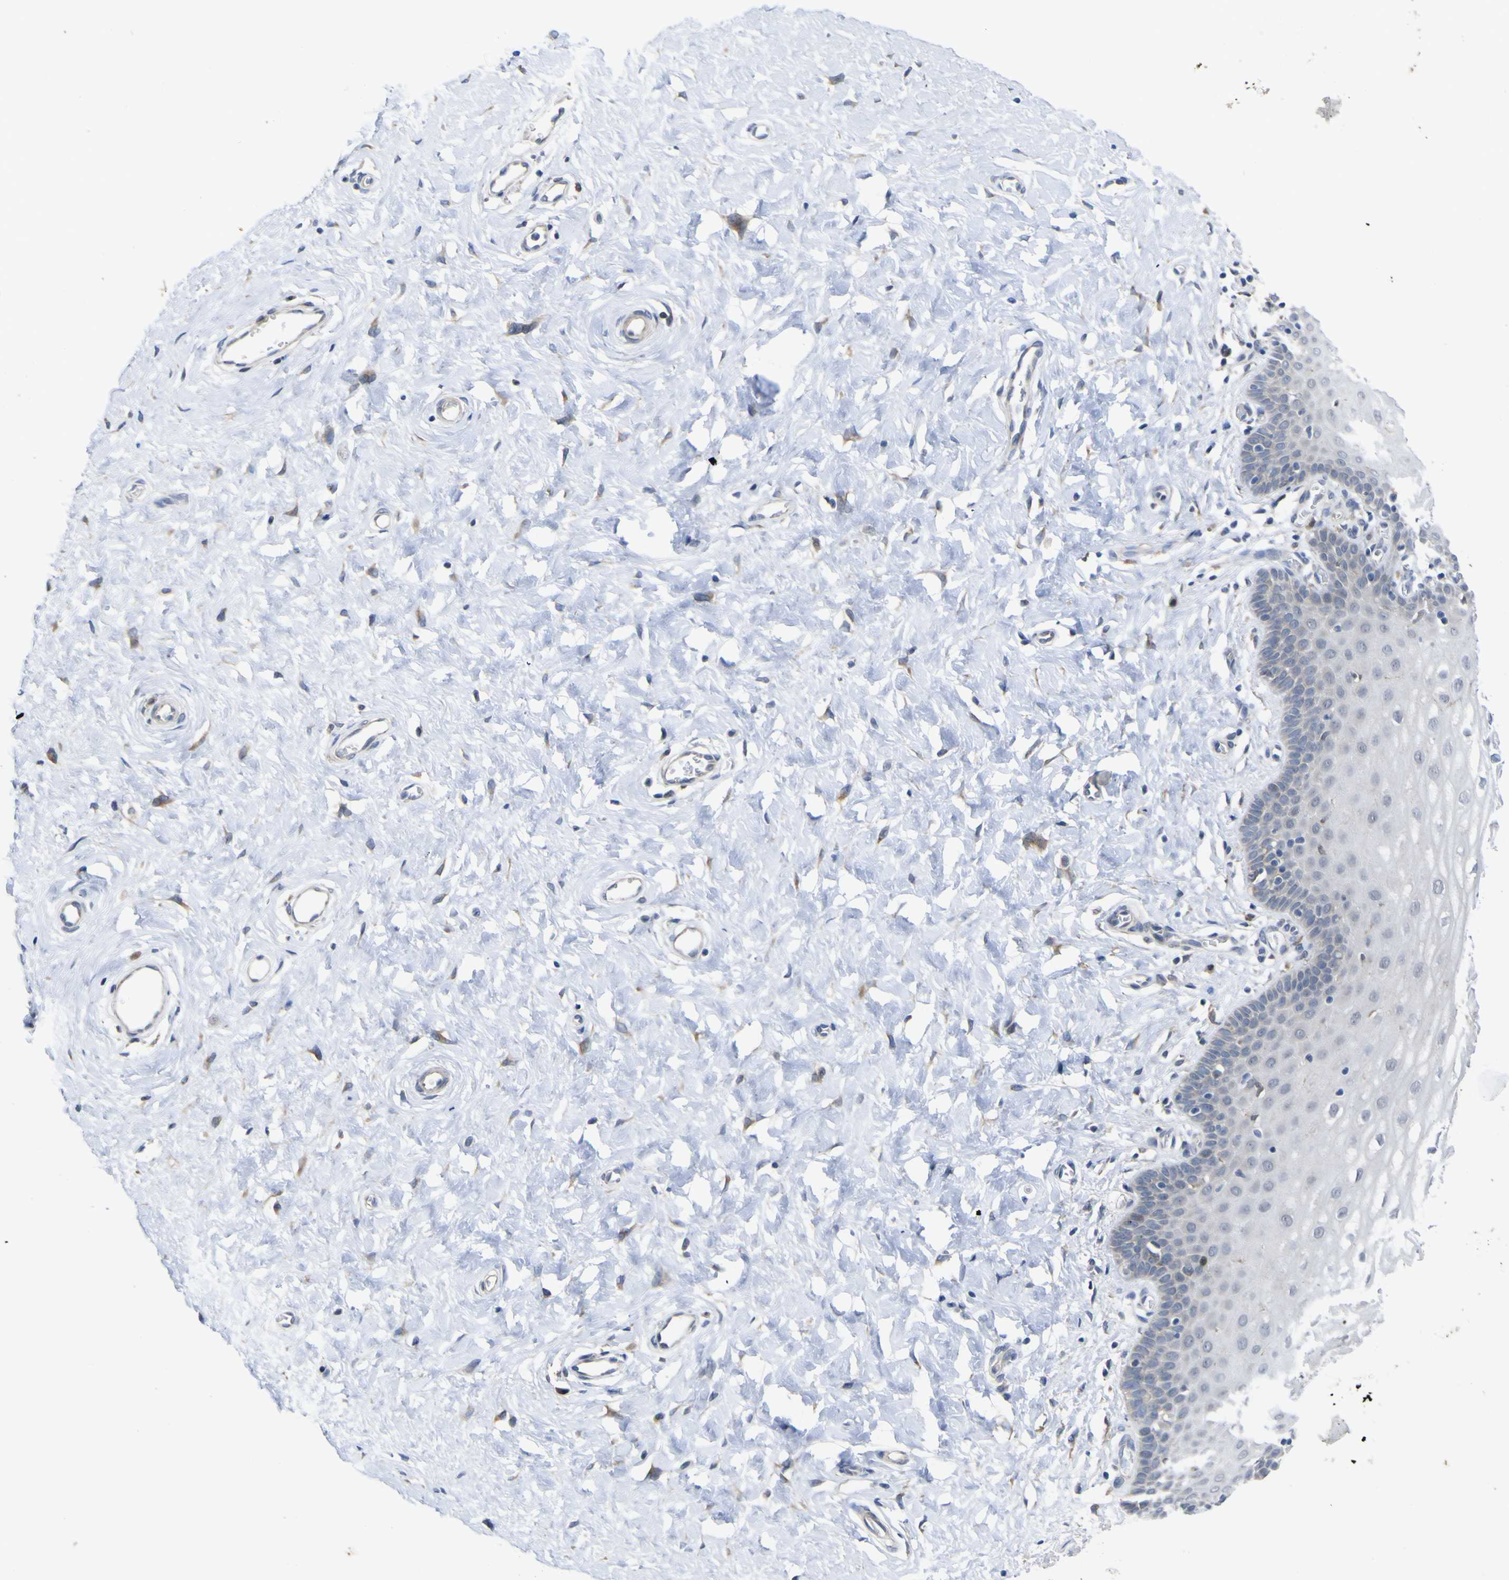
{"staining": {"intensity": "negative", "quantity": "none", "location": "none"}, "tissue": "cervix", "cell_type": "Glandular cells", "image_type": "normal", "snomed": [{"axis": "morphology", "description": "Normal tissue, NOS"}, {"axis": "topography", "description": "Cervix"}], "caption": "A high-resolution histopathology image shows IHC staining of benign cervix, which exhibits no significant positivity in glandular cells.", "gene": "TNFRSF11A", "patient": {"sex": "female", "age": 55}}